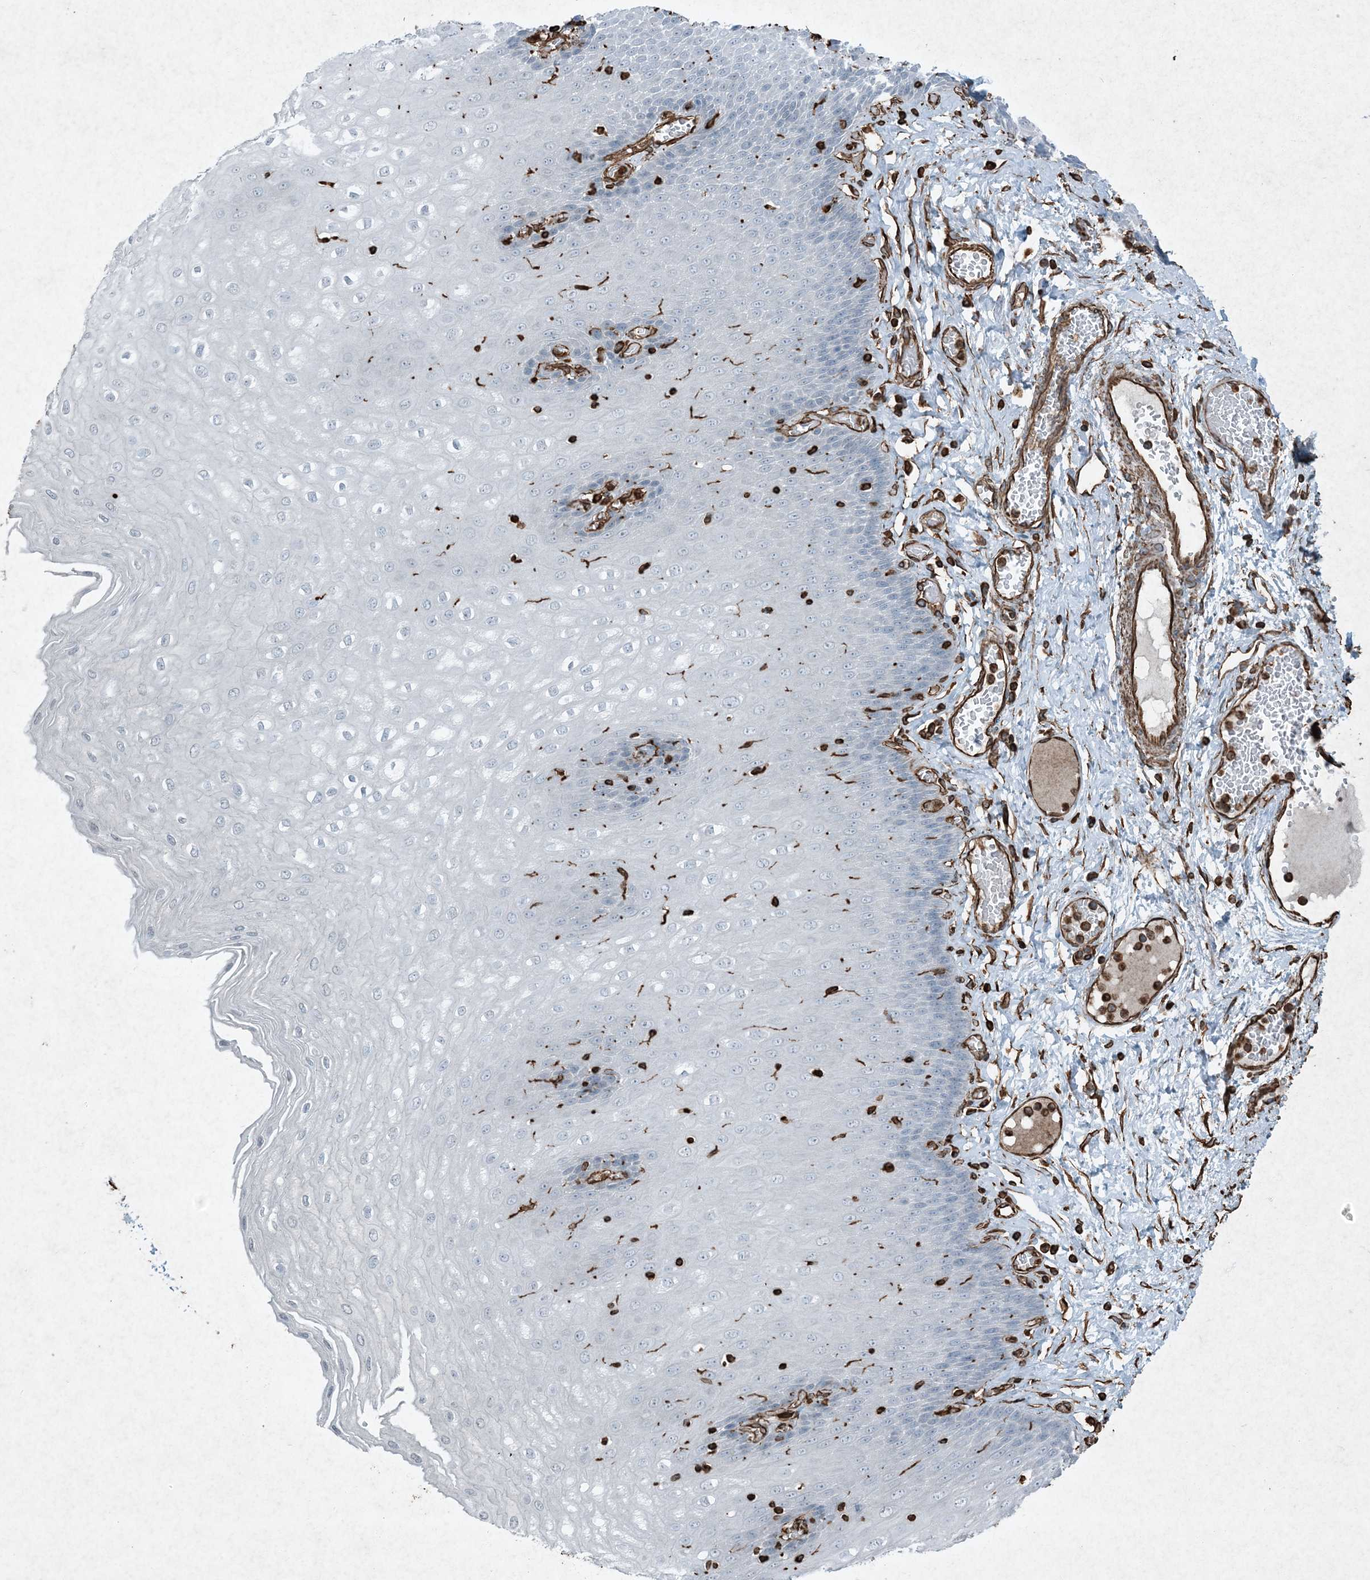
{"staining": {"intensity": "negative", "quantity": "none", "location": "none"}, "tissue": "esophagus", "cell_type": "Squamous epithelial cells", "image_type": "normal", "snomed": [{"axis": "morphology", "description": "Normal tissue, NOS"}, {"axis": "topography", "description": "Esophagus"}], "caption": "Unremarkable esophagus was stained to show a protein in brown. There is no significant staining in squamous epithelial cells. (DAB (3,3'-diaminobenzidine) IHC with hematoxylin counter stain).", "gene": "RYK", "patient": {"sex": "male", "age": 60}}